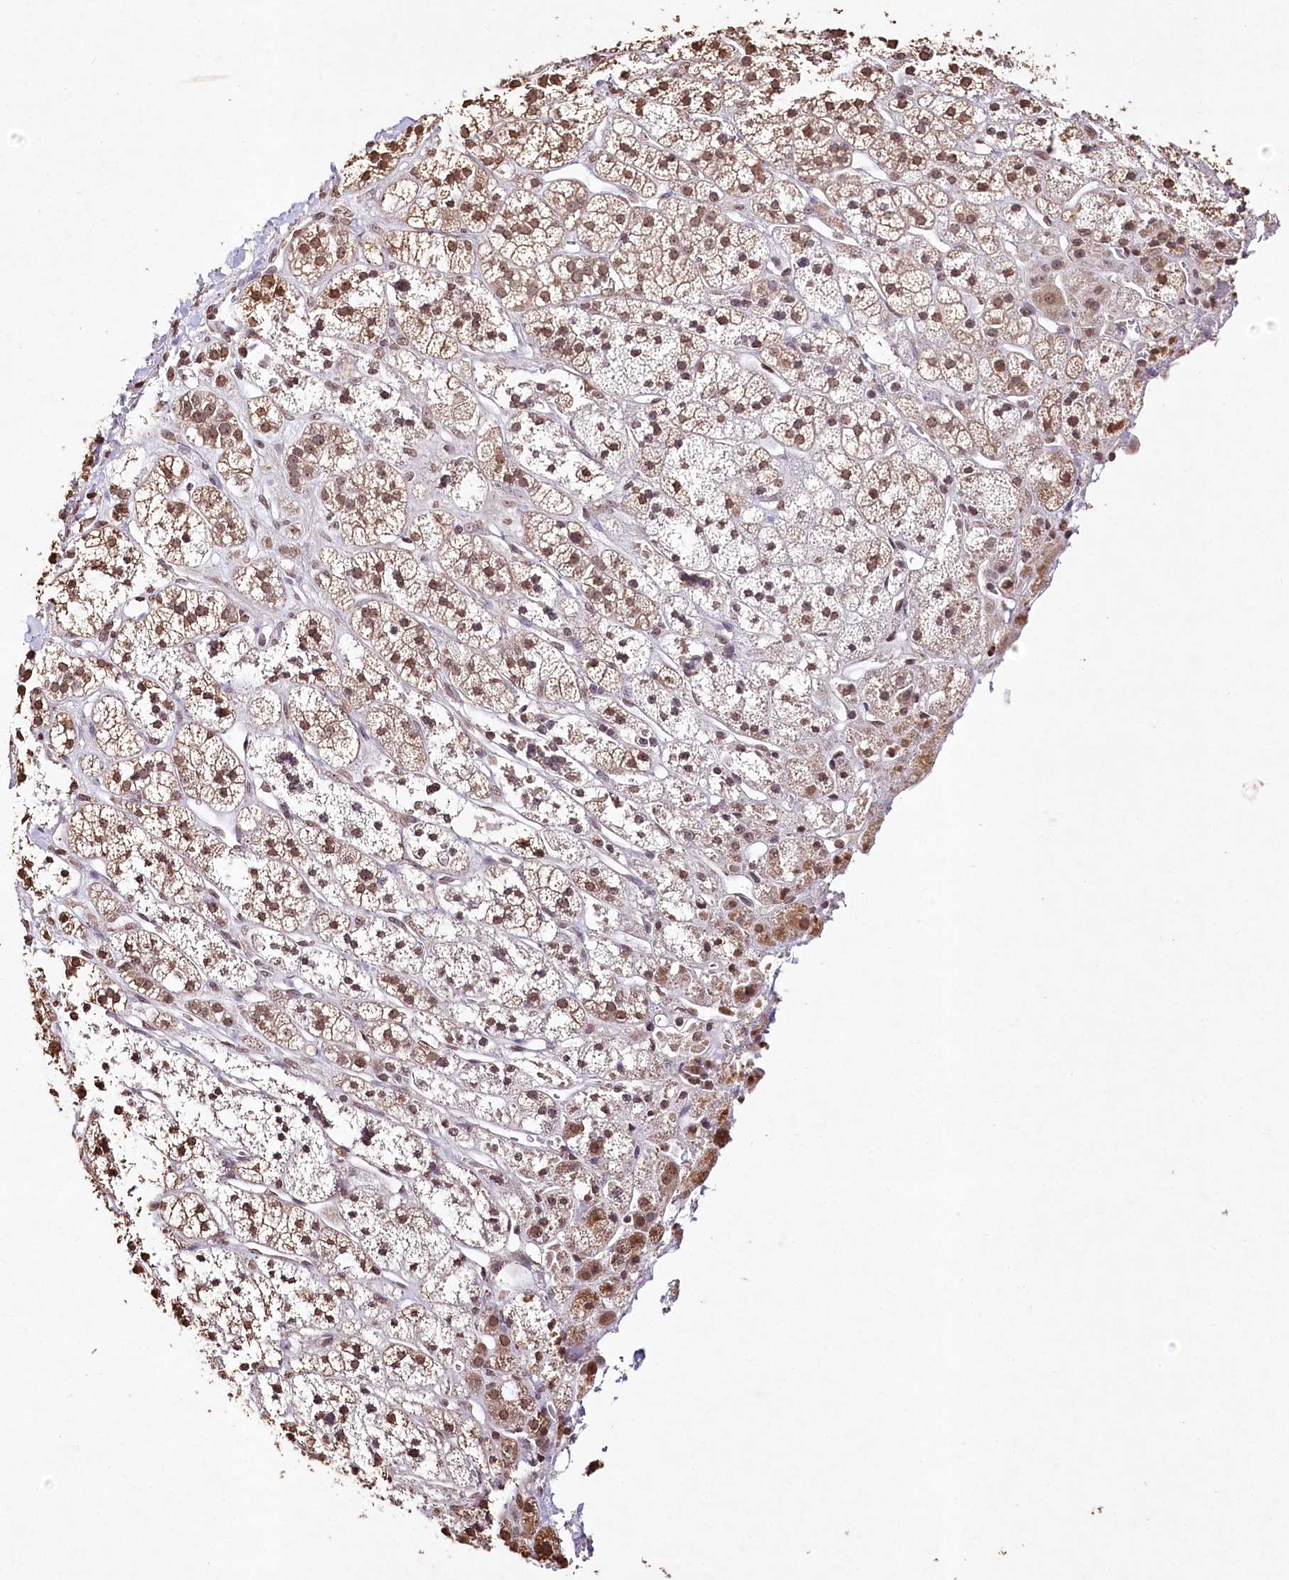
{"staining": {"intensity": "moderate", "quantity": ">75%", "location": "cytoplasmic/membranous,nuclear"}, "tissue": "adrenal gland", "cell_type": "Glandular cells", "image_type": "normal", "snomed": [{"axis": "morphology", "description": "Normal tissue, NOS"}, {"axis": "topography", "description": "Adrenal gland"}], "caption": "Benign adrenal gland shows moderate cytoplasmic/membranous,nuclear staining in about >75% of glandular cells, visualized by immunohistochemistry. The protein is shown in brown color, while the nuclei are stained blue.", "gene": "DMXL1", "patient": {"sex": "male", "age": 56}}